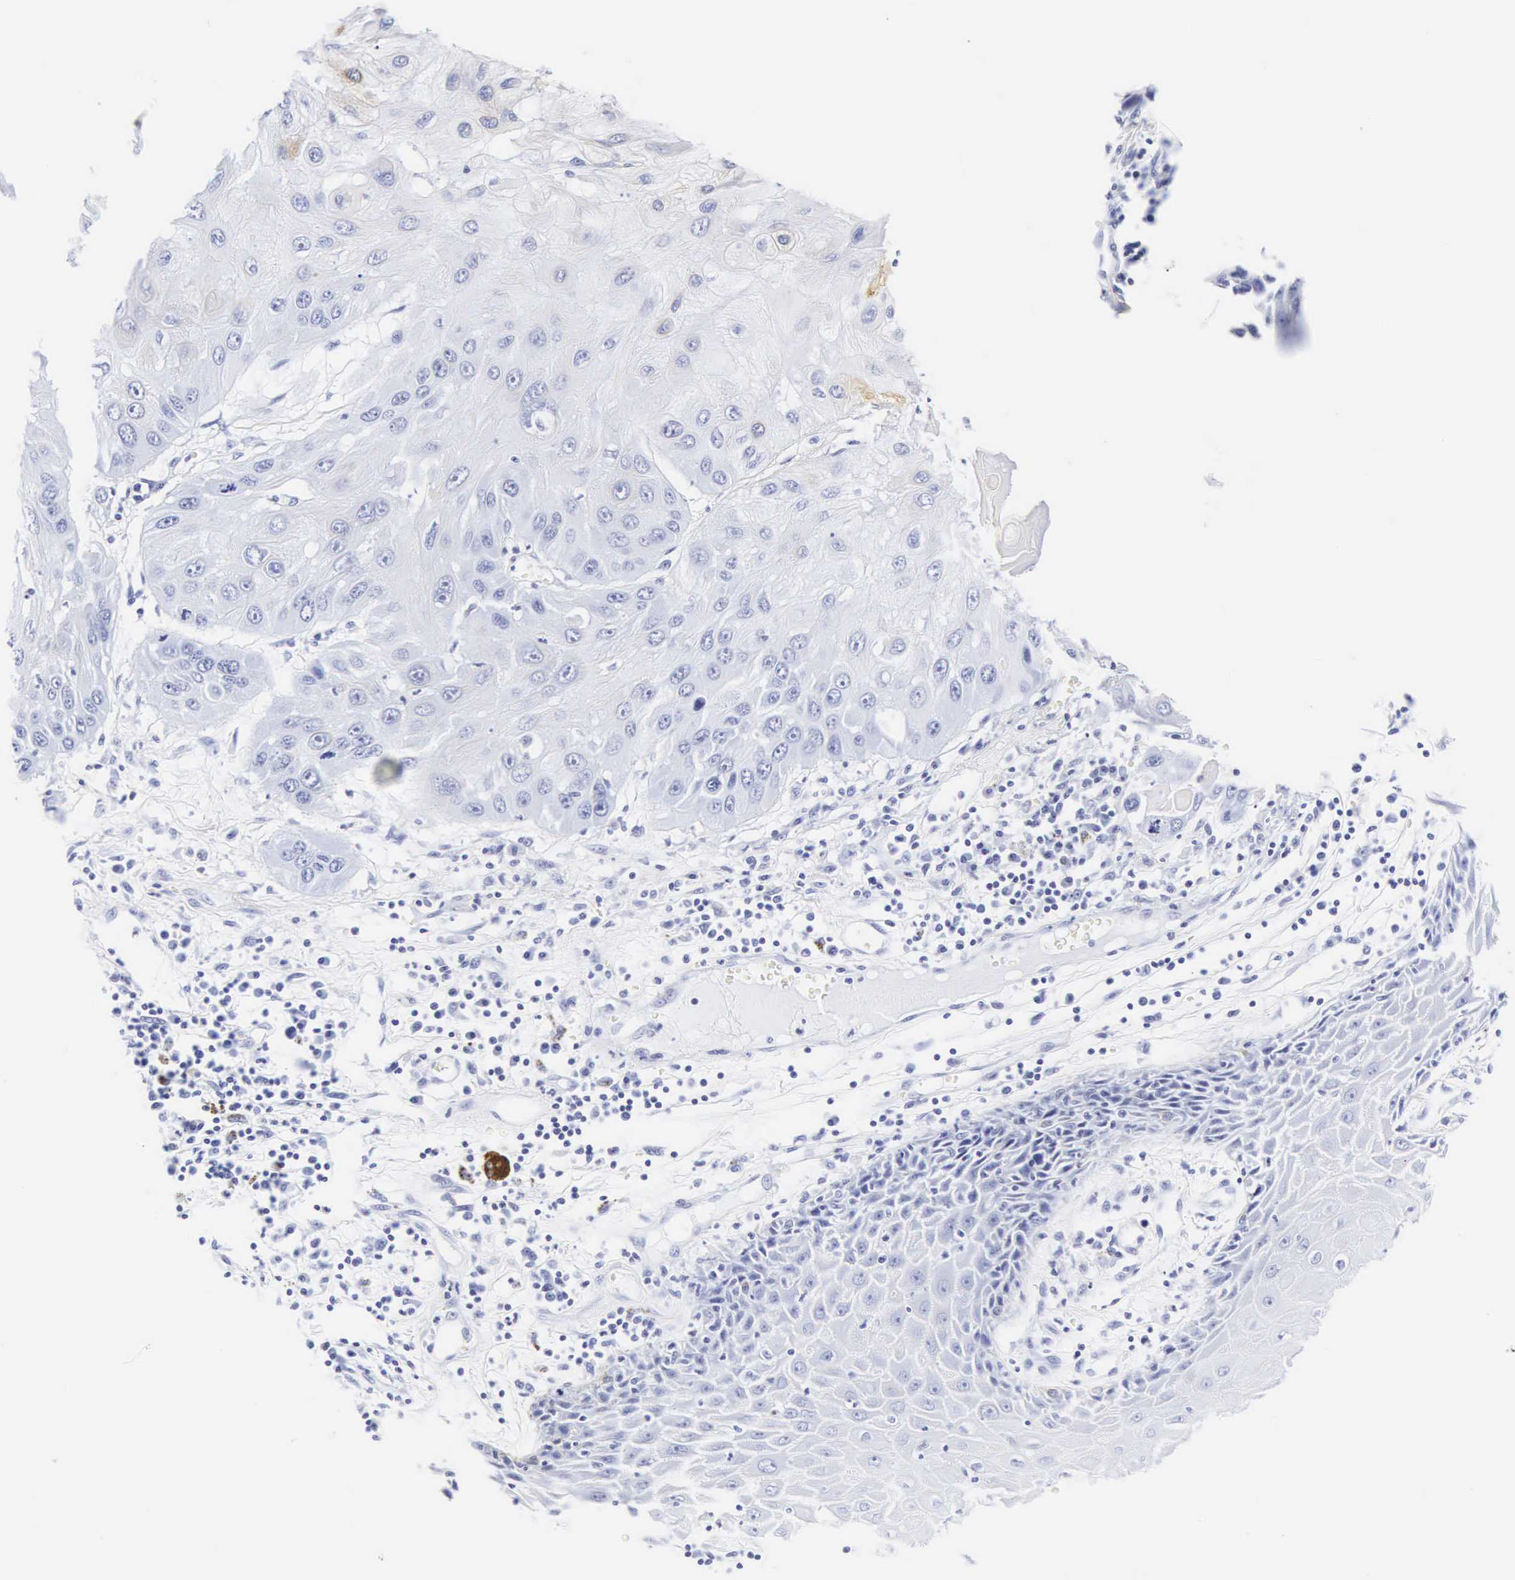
{"staining": {"intensity": "negative", "quantity": "none", "location": "none"}, "tissue": "skin cancer", "cell_type": "Tumor cells", "image_type": "cancer", "snomed": [{"axis": "morphology", "description": "Squamous cell carcinoma, NOS"}, {"axis": "topography", "description": "Skin"}, {"axis": "topography", "description": "Anal"}], "caption": "Tumor cells are negative for protein expression in human skin squamous cell carcinoma. (Brightfield microscopy of DAB (3,3'-diaminobenzidine) immunohistochemistry at high magnification).", "gene": "CGB3", "patient": {"sex": "male", "age": 61}}